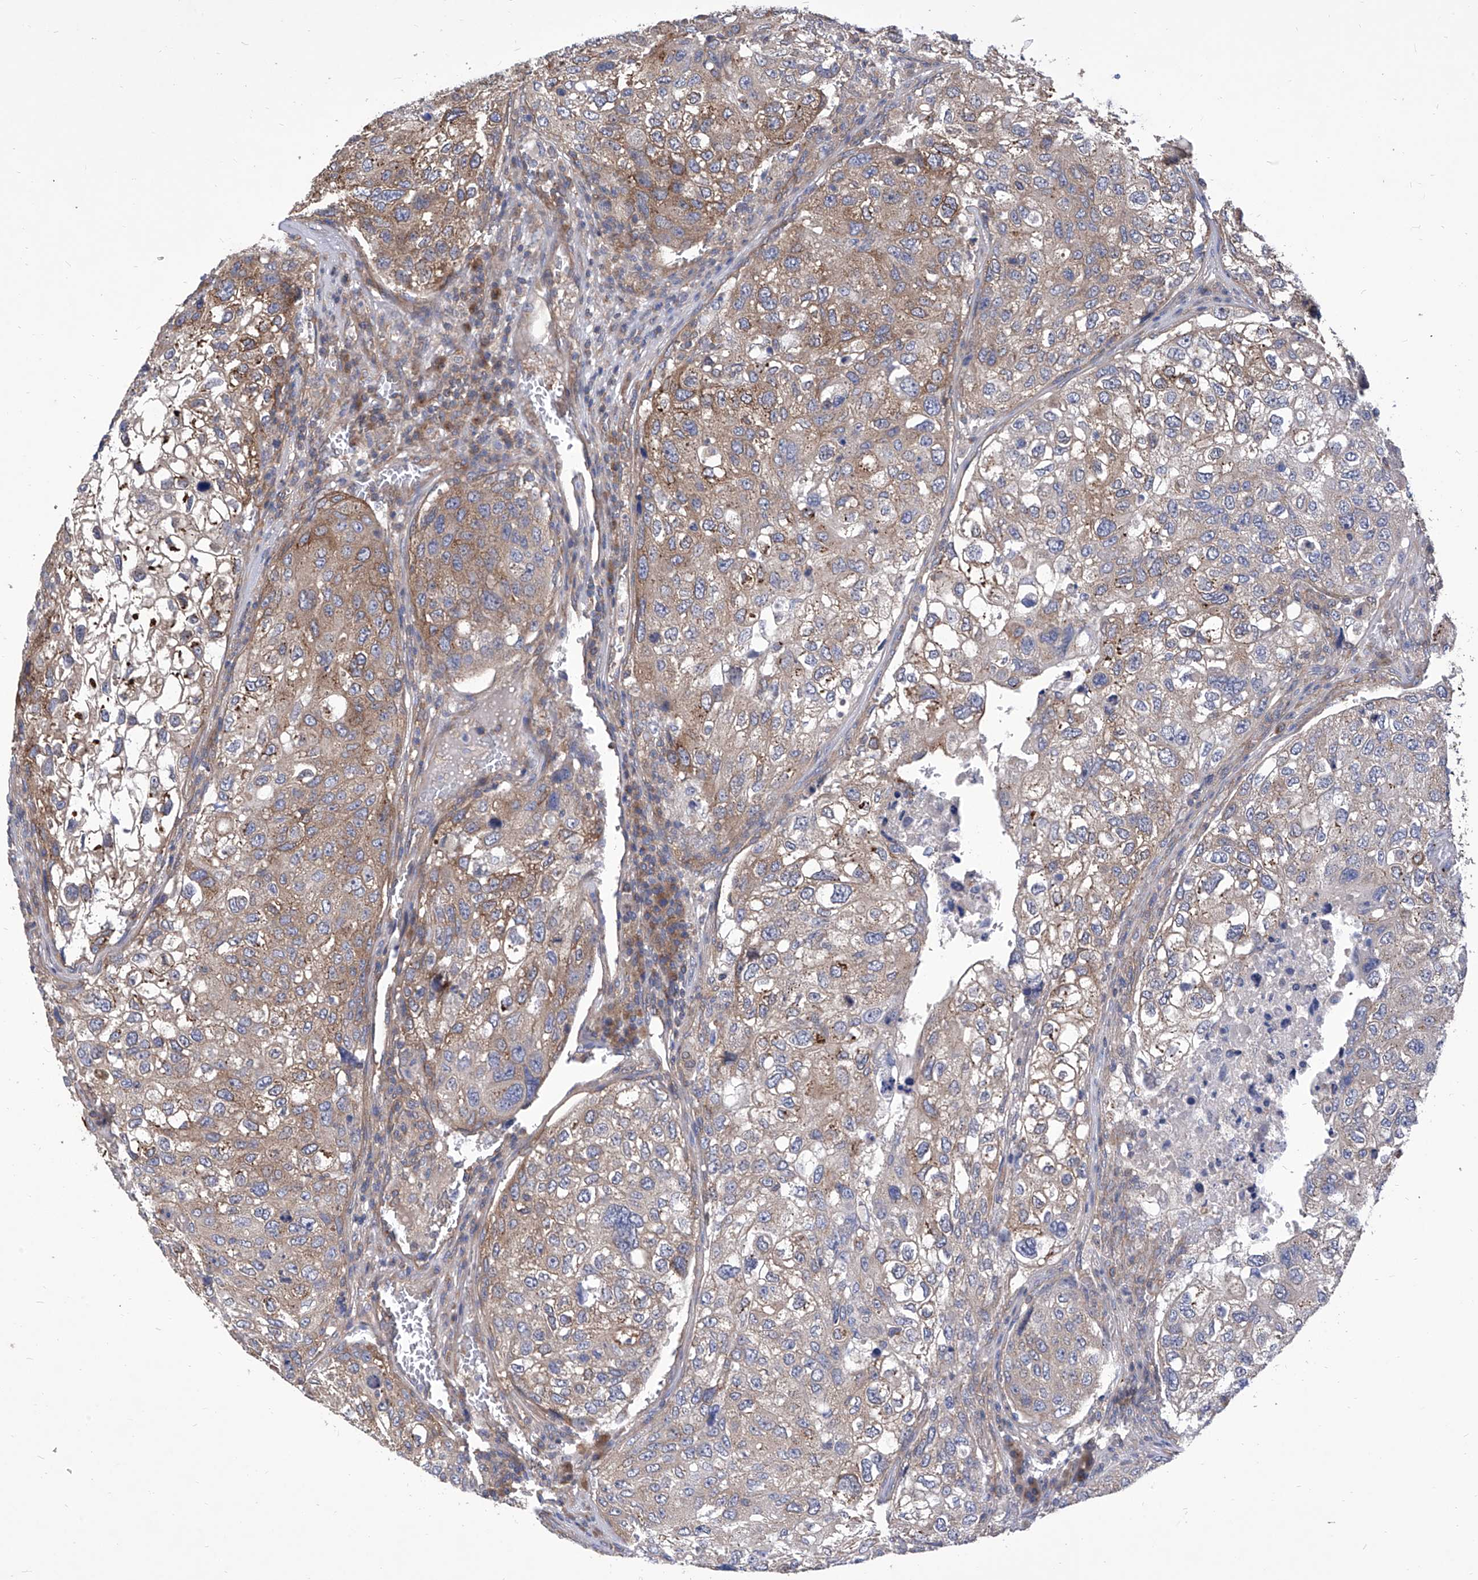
{"staining": {"intensity": "moderate", "quantity": "25%-75%", "location": "cytoplasmic/membranous"}, "tissue": "urothelial cancer", "cell_type": "Tumor cells", "image_type": "cancer", "snomed": [{"axis": "morphology", "description": "Urothelial carcinoma, High grade"}, {"axis": "topography", "description": "Lymph node"}, {"axis": "topography", "description": "Urinary bladder"}], "caption": "Human urothelial carcinoma (high-grade) stained for a protein (brown) demonstrates moderate cytoplasmic/membranous positive expression in about 25%-75% of tumor cells.", "gene": "TJAP1", "patient": {"sex": "male", "age": 51}}